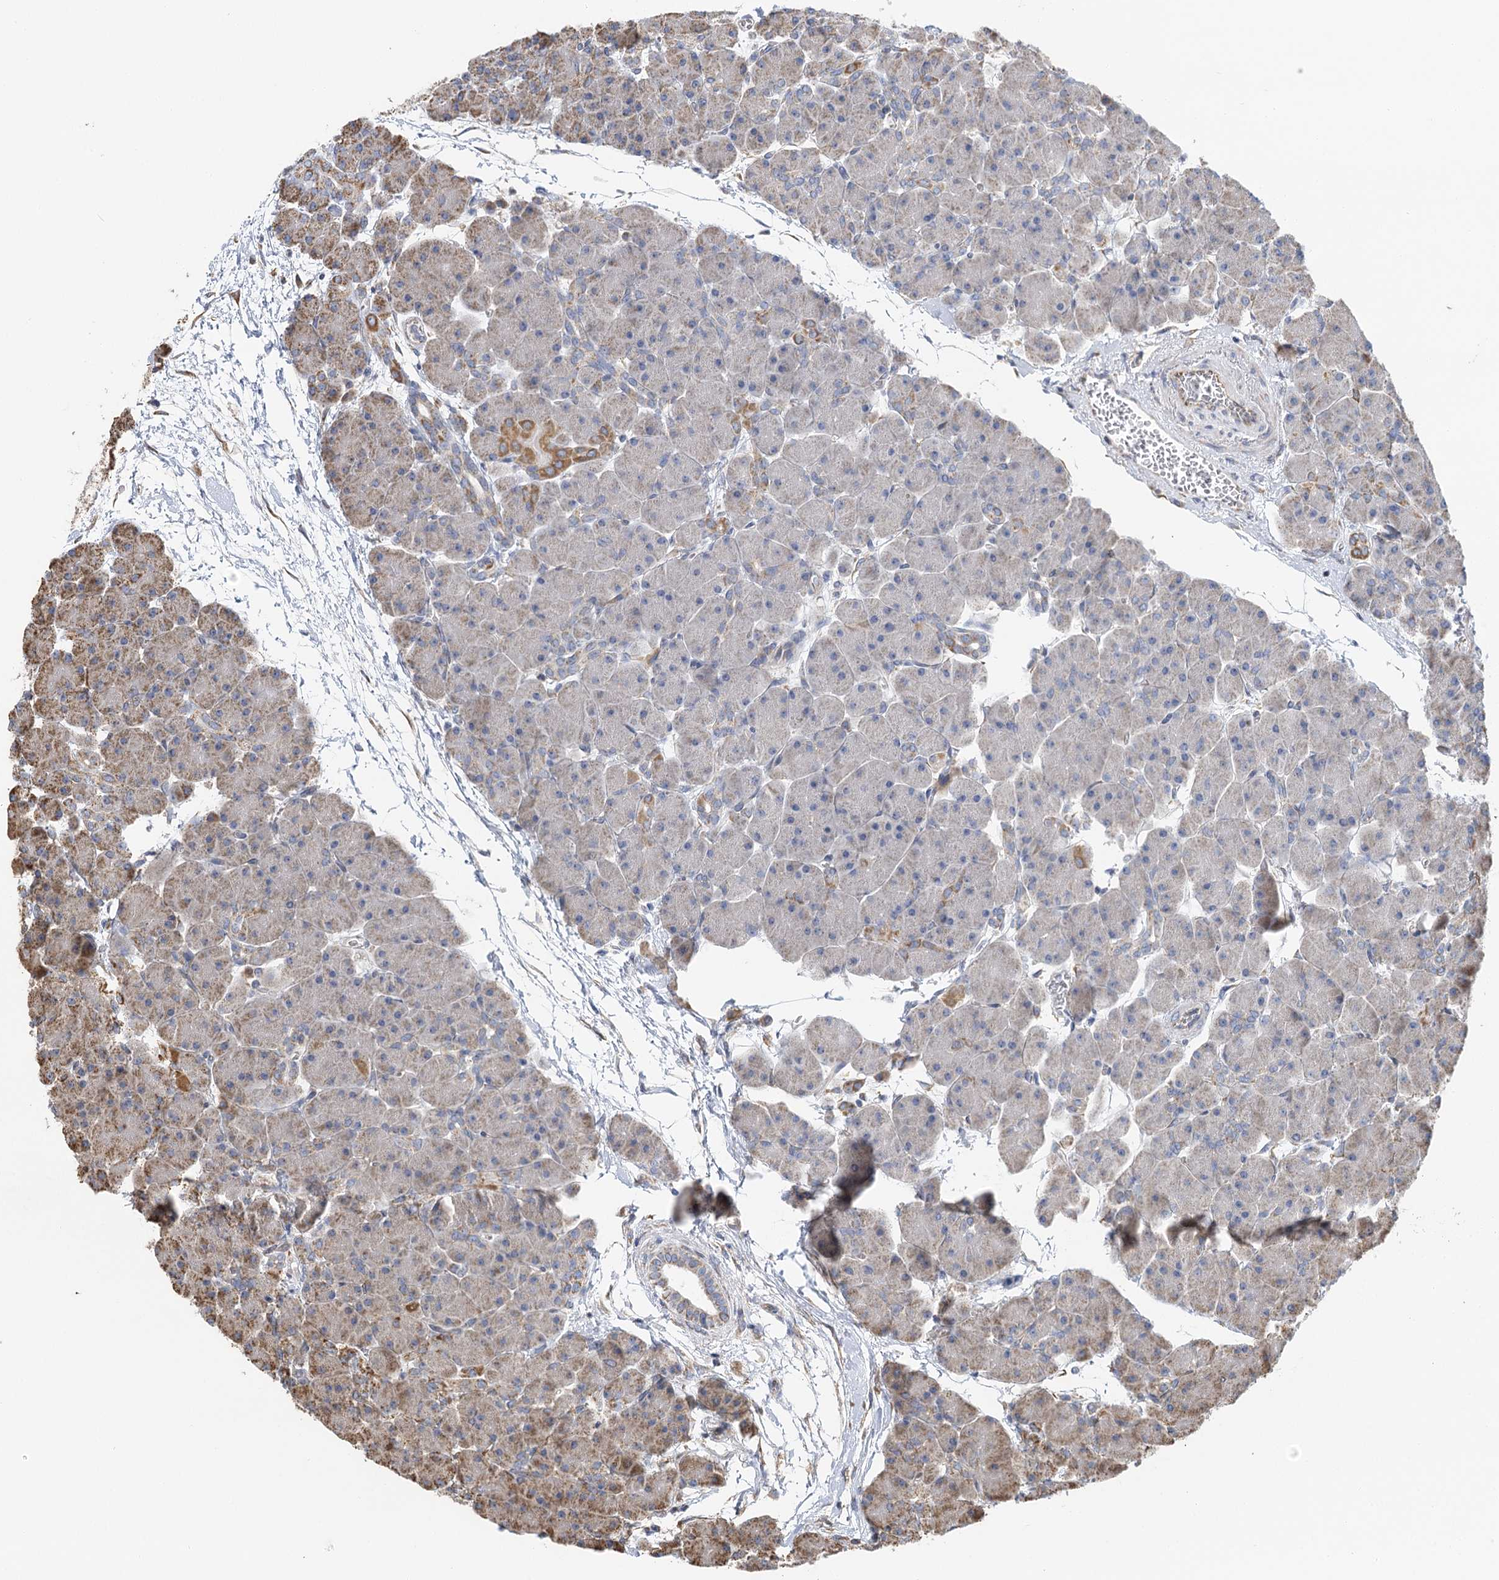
{"staining": {"intensity": "moderate", "quantity": "<25%", "location": "cytoplasmic/membranous"}, "tissue": "pancreas", "cell_type": "Exocrine glandular cells", "image_type": "normal", "snomed": [{"axis": "morphology", "description": "Normal tissue, NOS"}, {"axis": "topography", "description": "Pancreas"}], "caption": "IHC staining of normal pancreas, which reveals low levels of moderate cytoplasmic/membranous expression in approximately <25% of exocrine glandular cells indicating moderate cytoplasmic/membranous protein expression. The staining was performed using DAB (brown) for protein detection and nuclei were counterstained in hematoxylin (blue).", "gene": "IL11RA", "patient": {"sex": "male", "age": 66}}